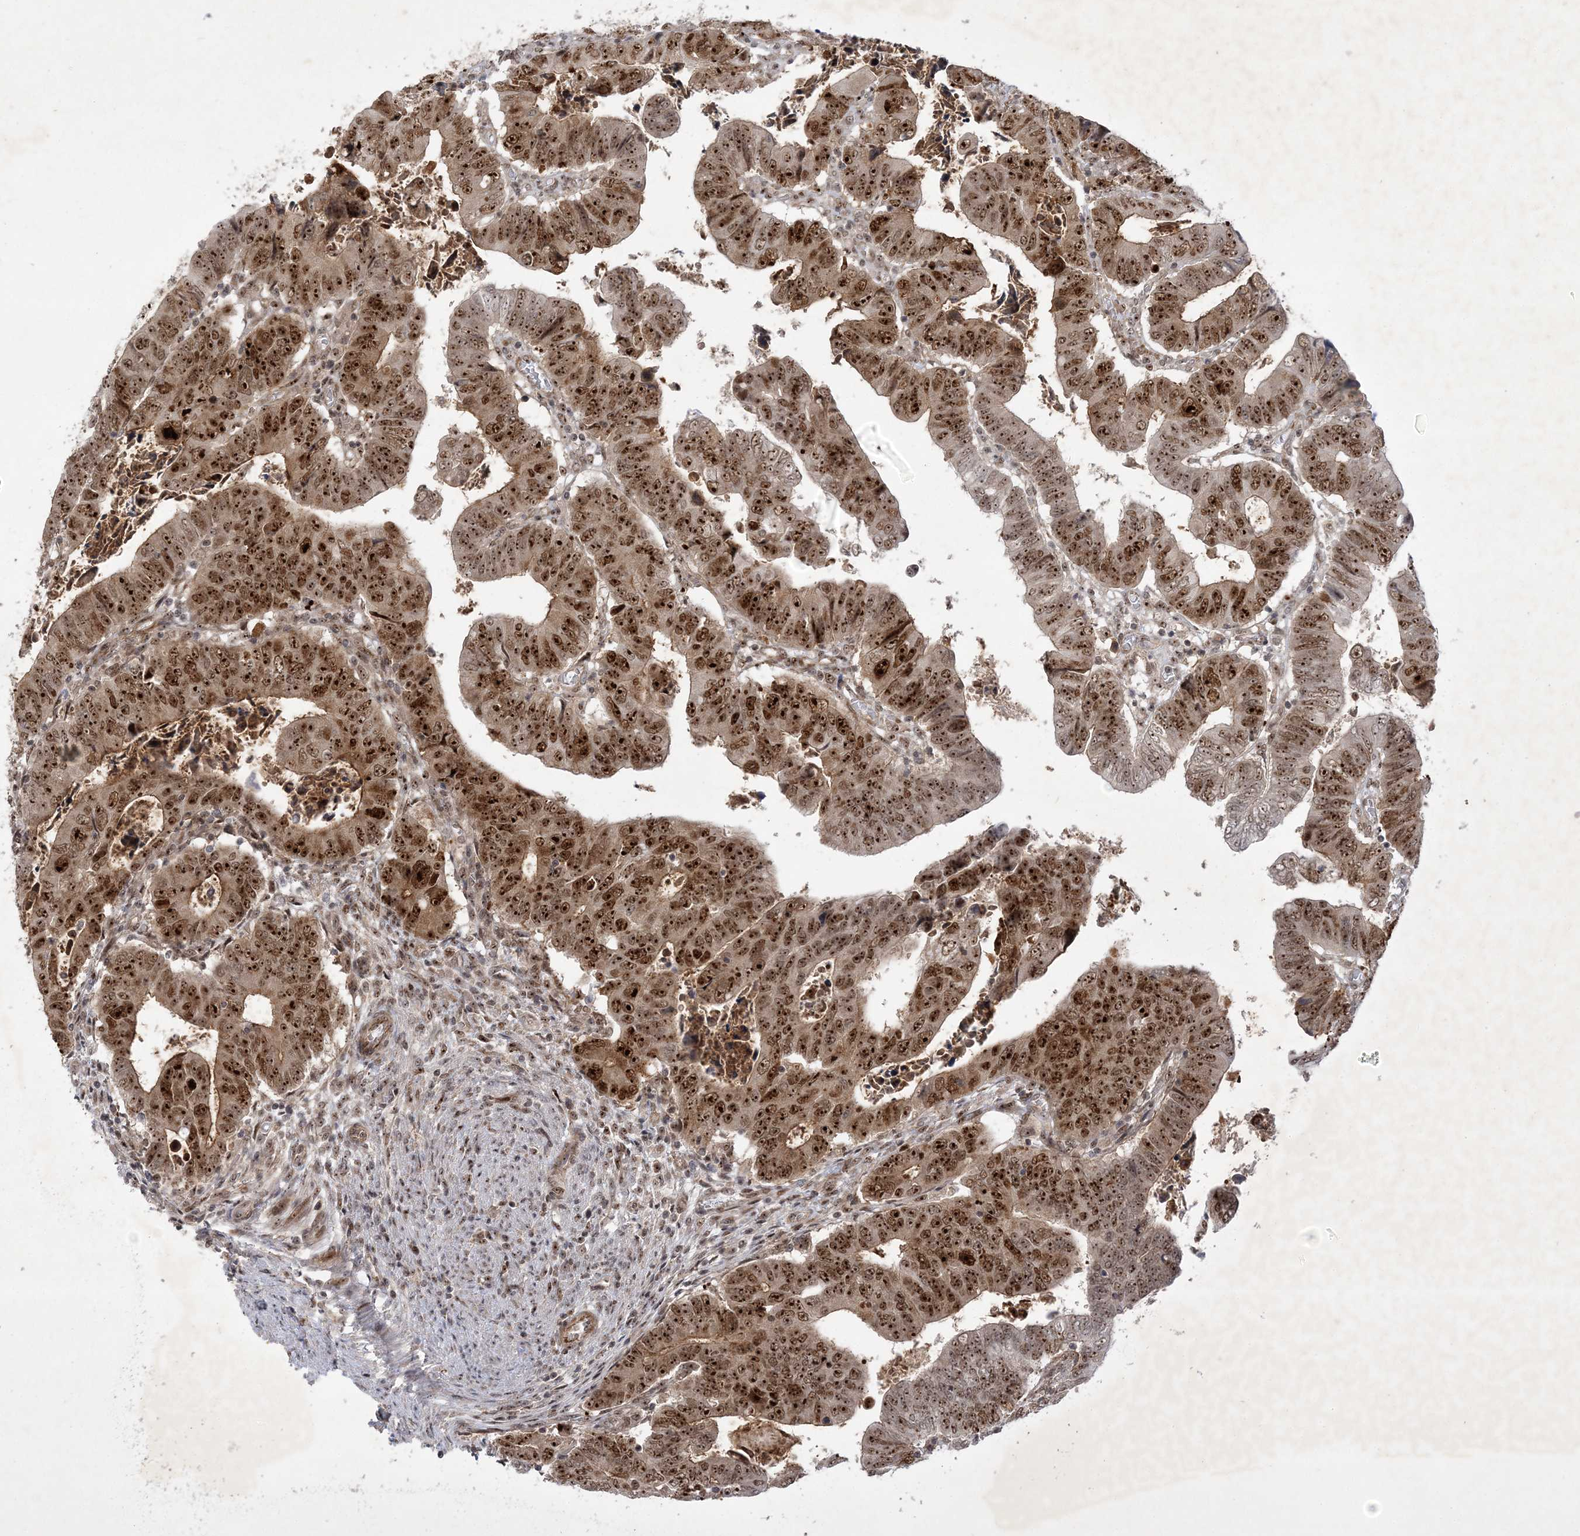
{"staining": {"intensity": "strong", "quantity": ">75%", "location": "cytoplasmic/membranous,nuclear"}, "tissue": "colorectal cancer", "cell_type": "Tumor cells", "image_type": "cancer", "snomed": [{"axis": "morphology", "description": "Normal tissue, NOS"}, {"axis": "morphology", "description": "Adenocarcinoma, NOS"}, {"axis": "topography", "description": "Rectum"}], "caption": "DAB (3,3'-diaminobenzidine) immunohistochemical staining of human adenocarcinoma (colorectal) displays strong cytoplasmic/membranous and nuclear protein staining in about >75% of tumor cells.", "gene": "NPM3", "patient": {"sex": "female", "age": 65}}